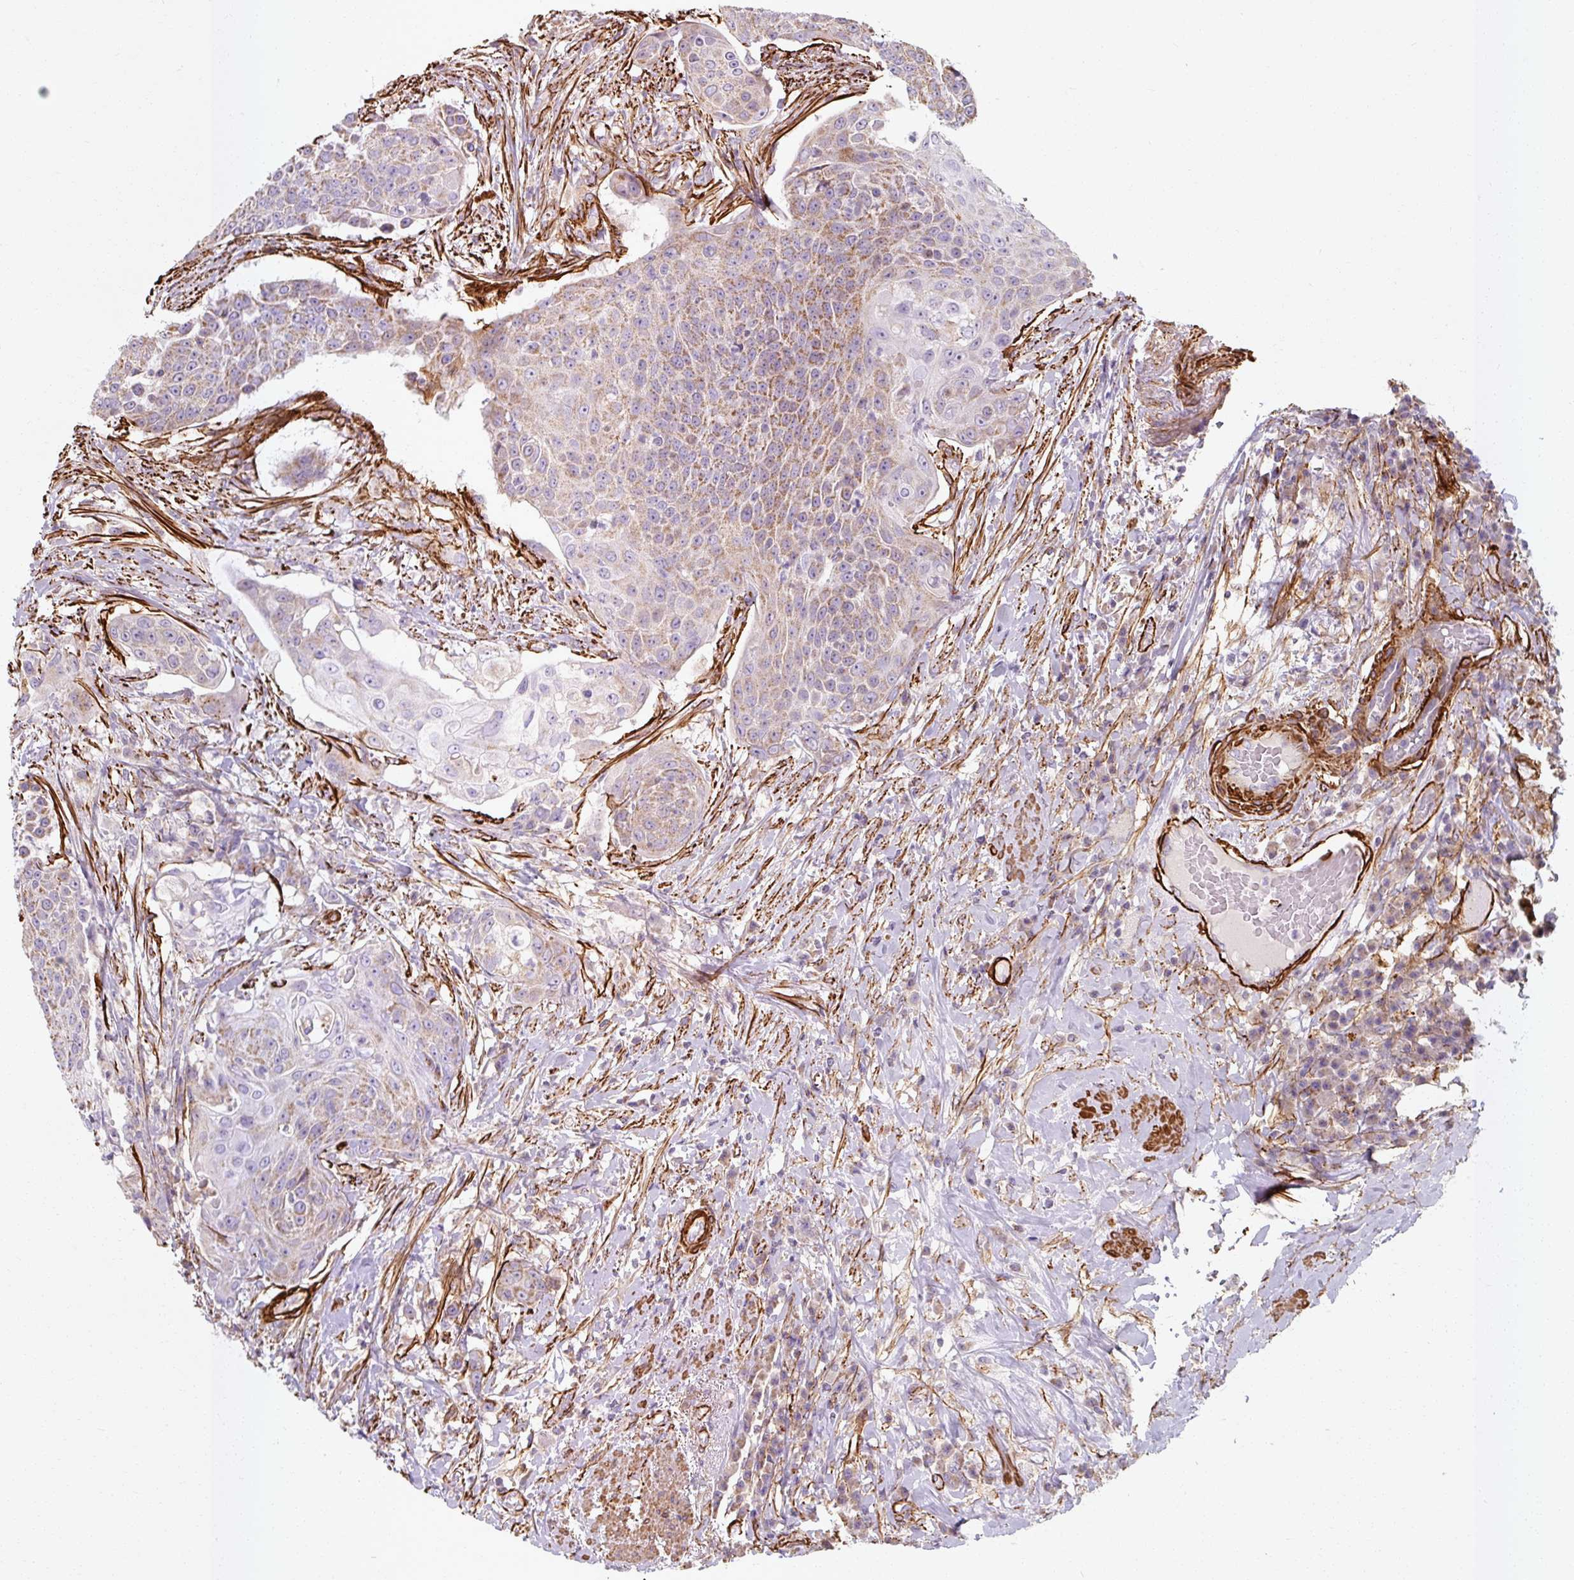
{"staining": {"intensity": "weak", "quantity": "25%-75%", "location": "cytoplasmic/membranous"}, "tissue": "urothelial cancer", "cell_type": "Tumor cells", "image_type": "cancer", "snomed": [{"axis": "morphology", "description": "Urothelial carcinoma, High grade"}, {"axis": "topography", "description": "Urinary bladder"}], "caption": "Human high-grade urothelial carcinoma stained for a protein (brown) reveals weak cytoplasmic/membranous positive staining in approximately 25%-75% of tumor cells.", "gene": "MRPS5", "patient": {"sex": "female", "age": 63}}